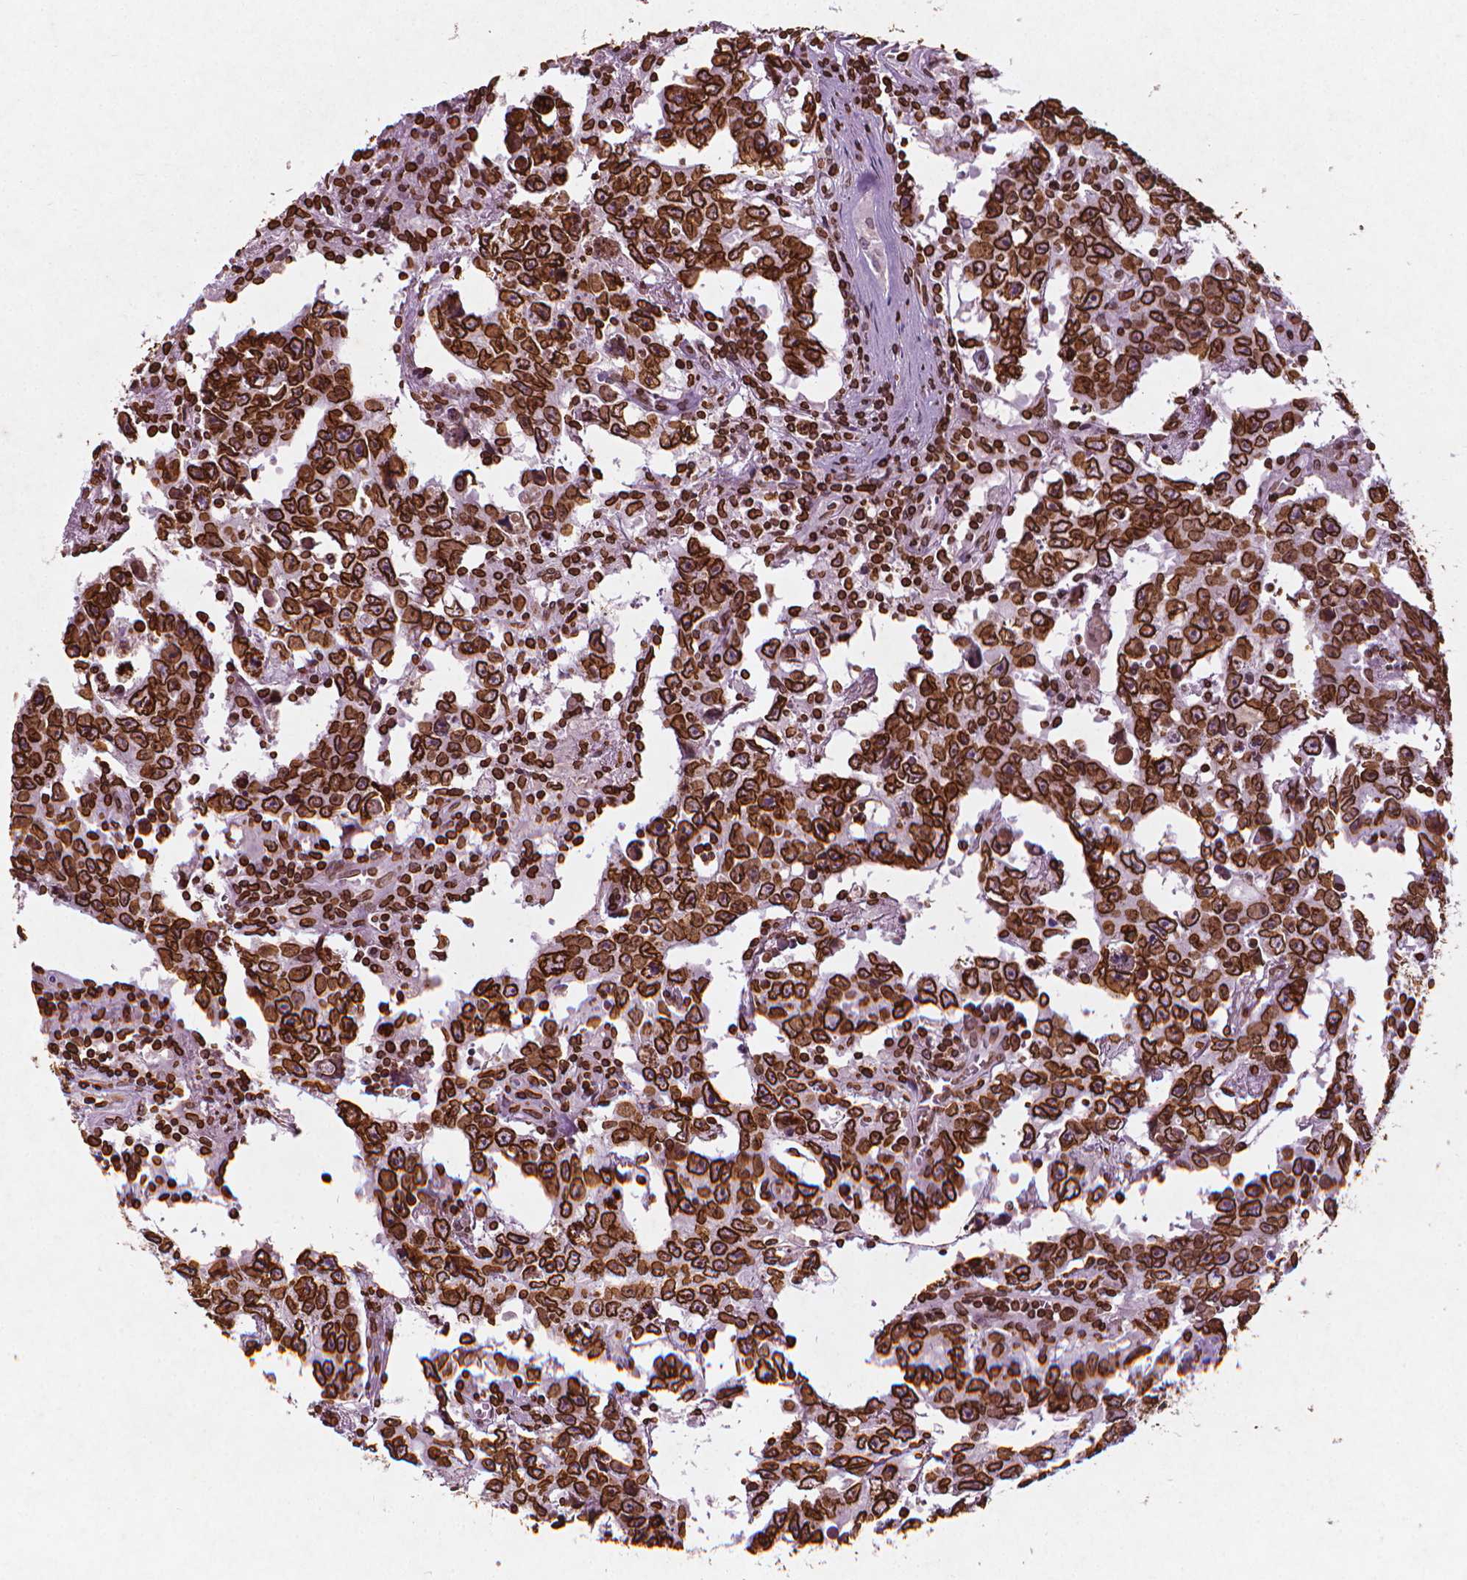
{"staining": {"intensity": "strong", "quantity": ">75%", "location": "cytoplasmic/membranous,nuclear"}, "tissue": "testis cancer", "cell_type": "Tumor cells", "image_type": "cancer", "snomed": [{"axis": "morphology", "description": "Carcinoma, Embryonal, NOS"}, {"axis": "topography", "description": "Testis"}], "caption": "The image reveals immunohistochemical staining of testis cancer (embryonal carcinoma). There is strong cytoplasmic/membranous and nuclear positivity is seen in approximately >75% of tumor cells. The staining is performed using DAB brown chromogen to label protein expression. The nuclei are counter-stained blue using hematoxylin.", "gene": "LMNB1", "patient": {"sex": "male", "age": 22}}